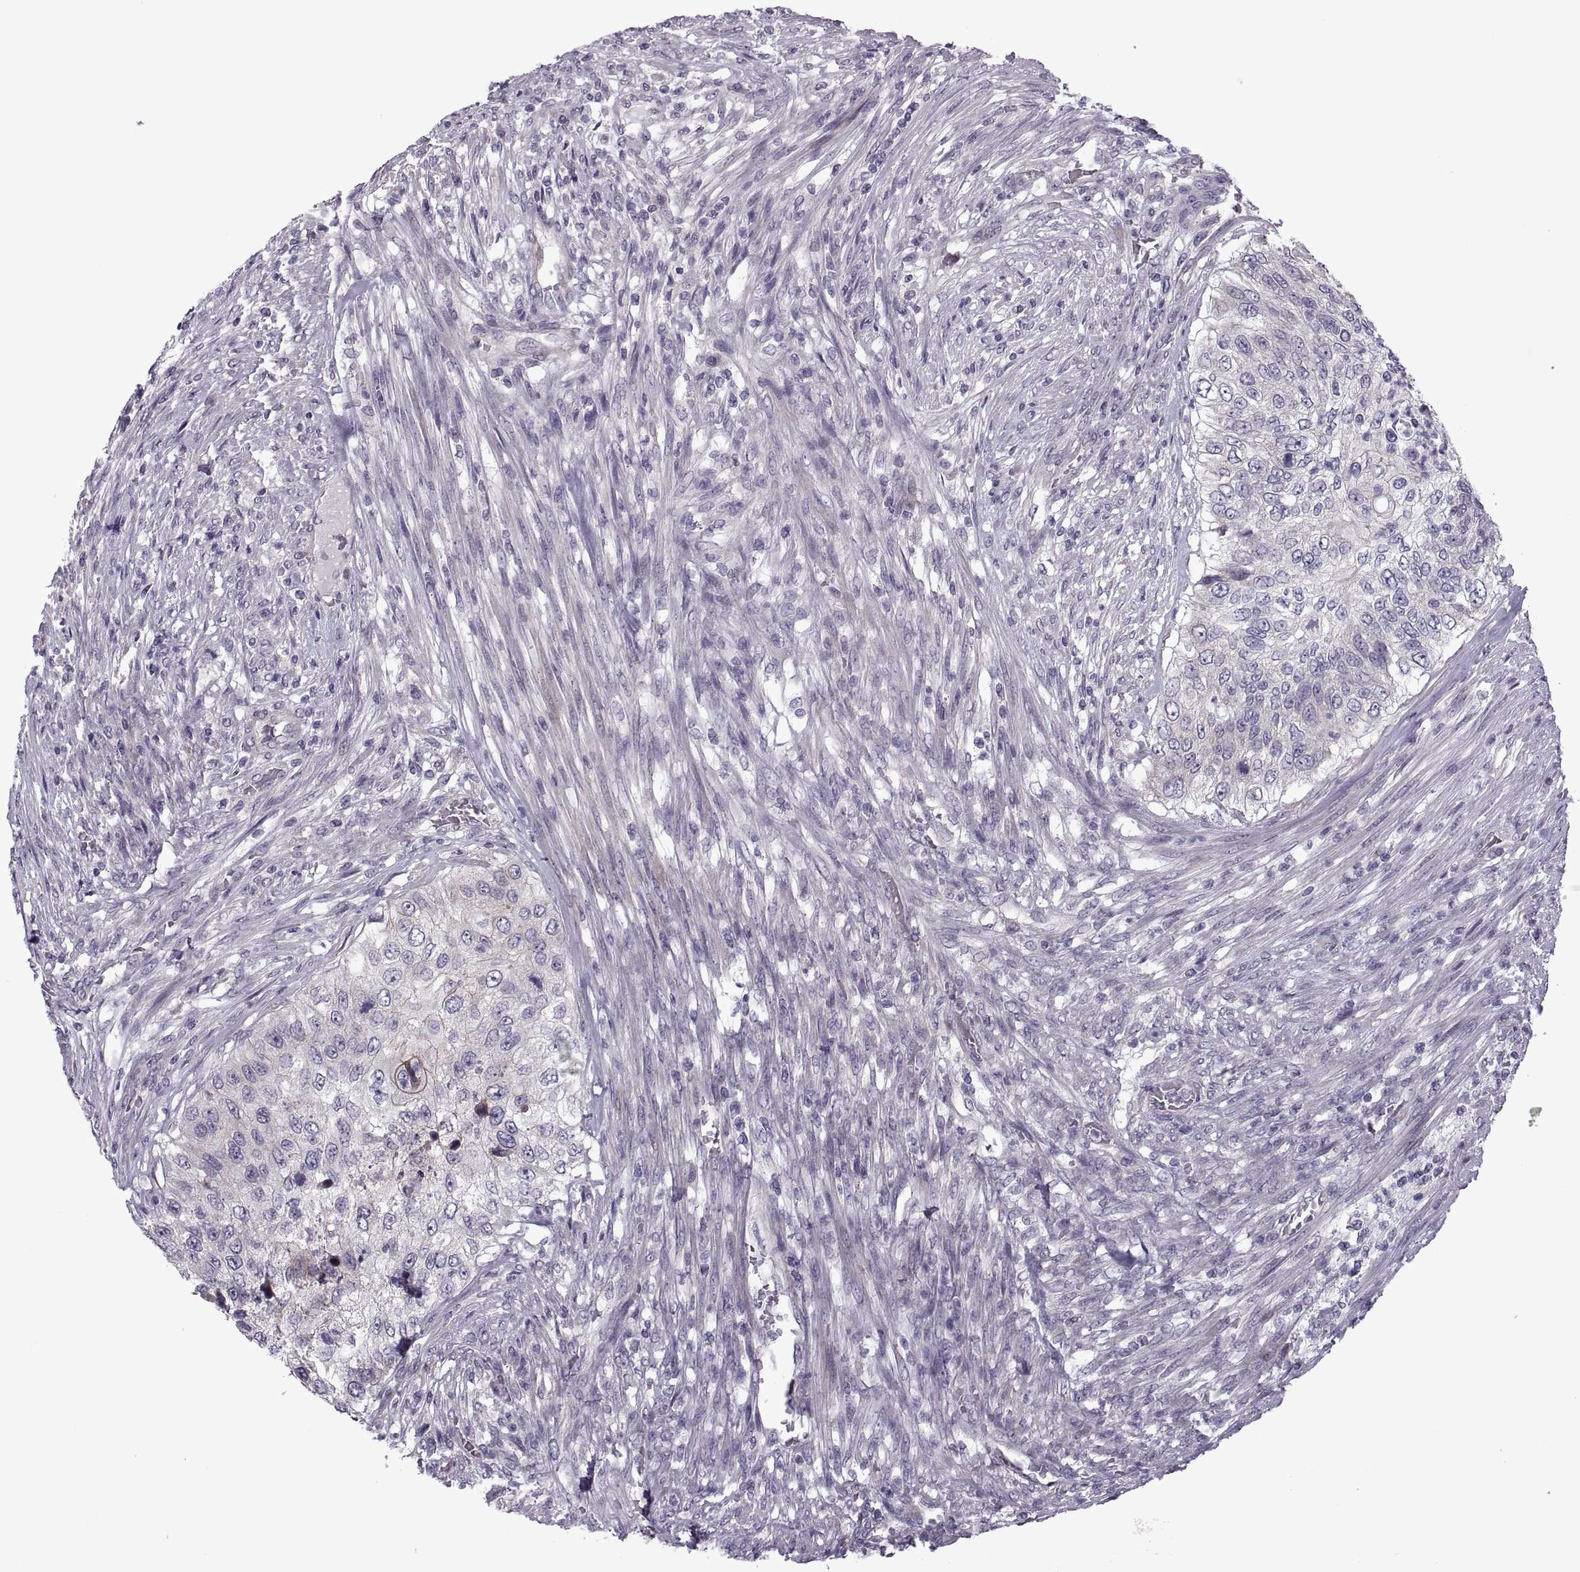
{"staining": {"intensity": "negative", "quantity": "none", "location": "none"}, "tissue": "urothelial cancer", "cell_type": "Tumor cells", "image_type": "cancer", "snomed": [{"axis": "morphology", "description": "Urothelial carcinoma, High grade"}, {"axis": "topography", "description": "Urinary bladder"}], "caption": "A photomicrograph of high-grade urothelial carcinoma stained for a protein exhibits no brown staining in tumor cells.", "gene": "RIPK4", "patient": {"sex": "female", "age": 60}}